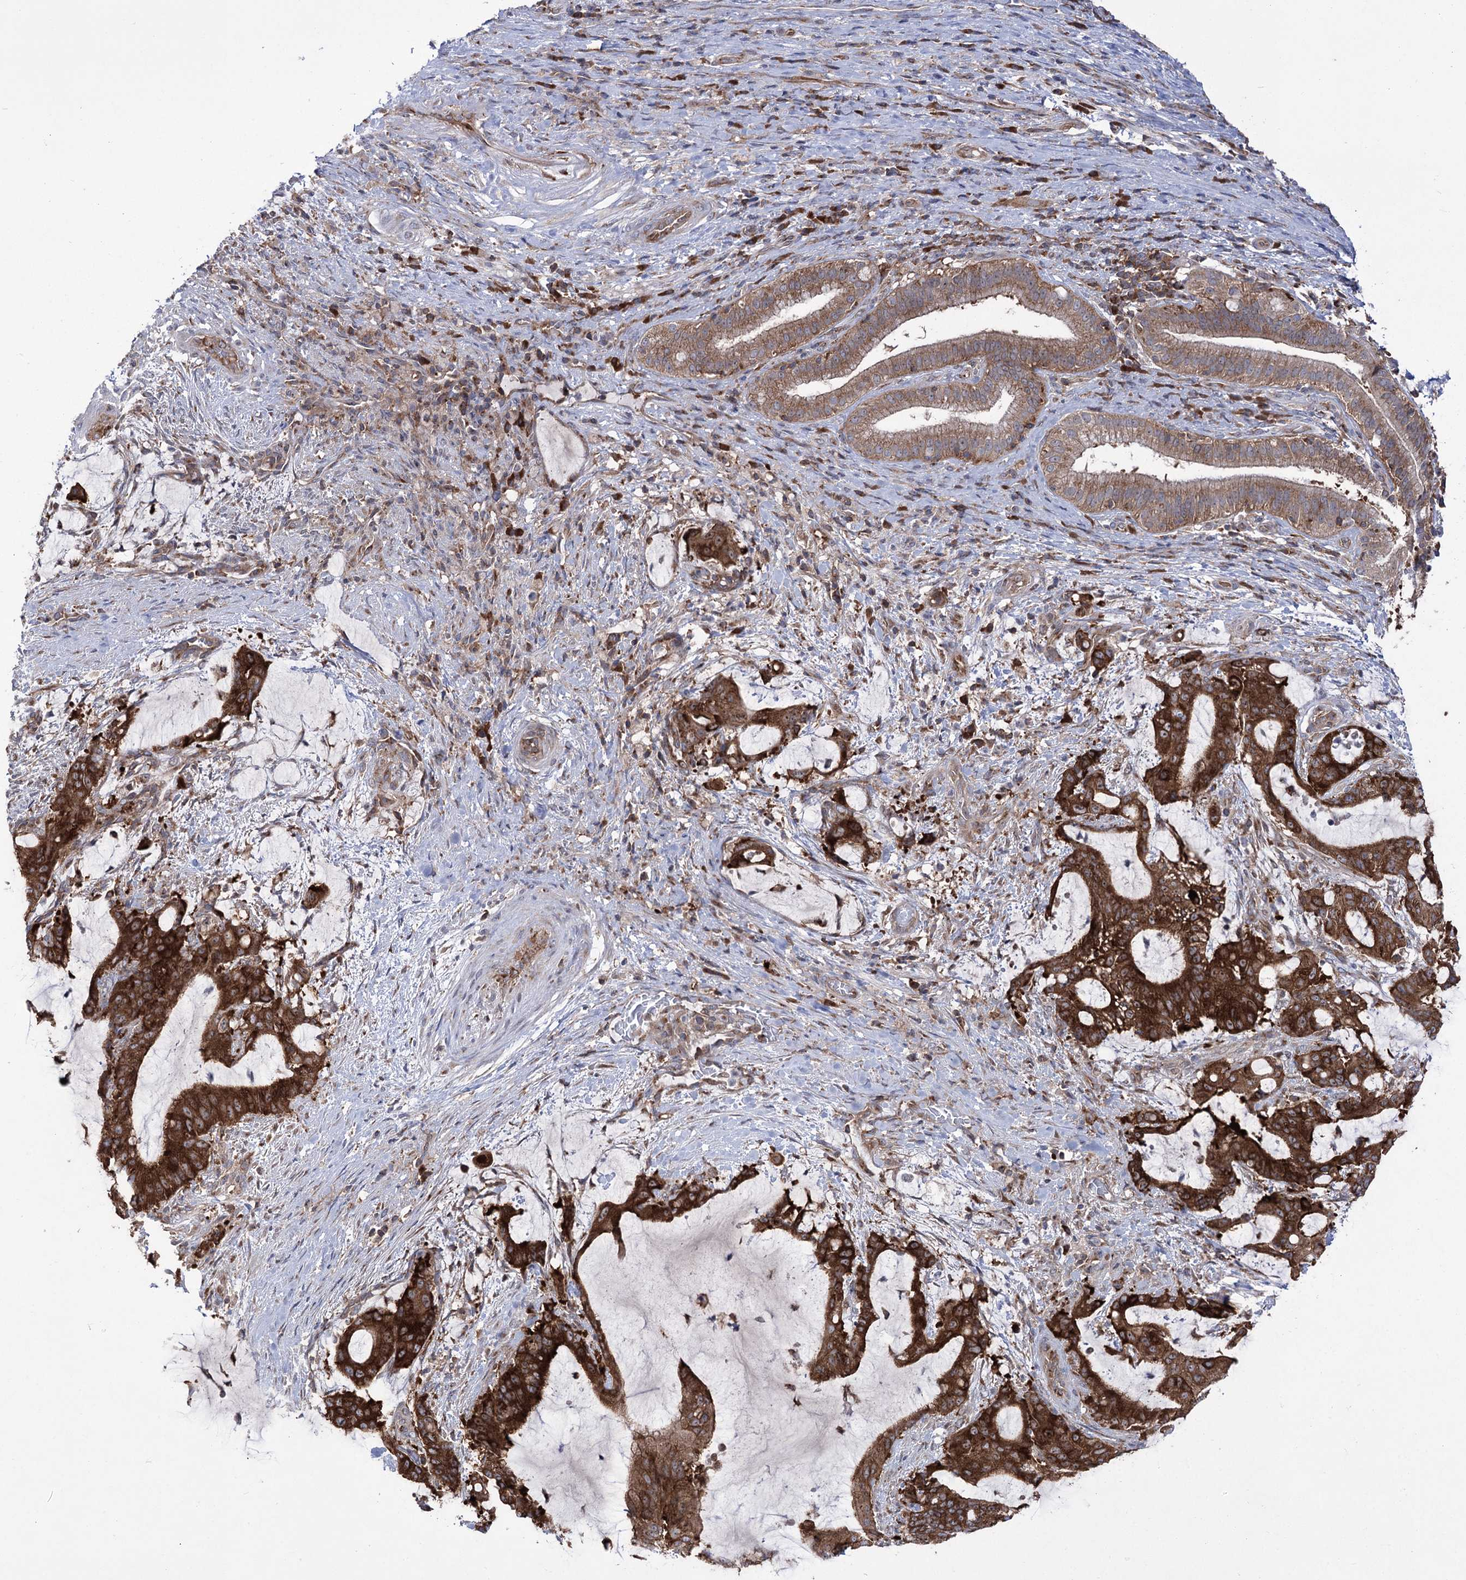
{"staining": {"intensity": "strong", "quantity": ">75%", "location": "cytoplasmic/membranous"}, "tissue": "liver cancer", "cell_type": "Tumor cells", "image_type": "cancer", "snomed": [{"axis": "morphology", "description": "Normal tissue, NOS"}, {"axis": "morphology", "description": "Cholangiocarcinoma"}, {"axis": "topography", "description": "Liver"}, {"axis": "topography", "description": "Peripheral nerve tissue"}], "caption": "Liver cholangiocarcinoma was stained to show a protein in brown. There is high levels of strong cytoplasmic/membranous expression in about >75% of tumor cells.", "gene": "ZNF622", "patient": {"sex": "female", "age": 73}}